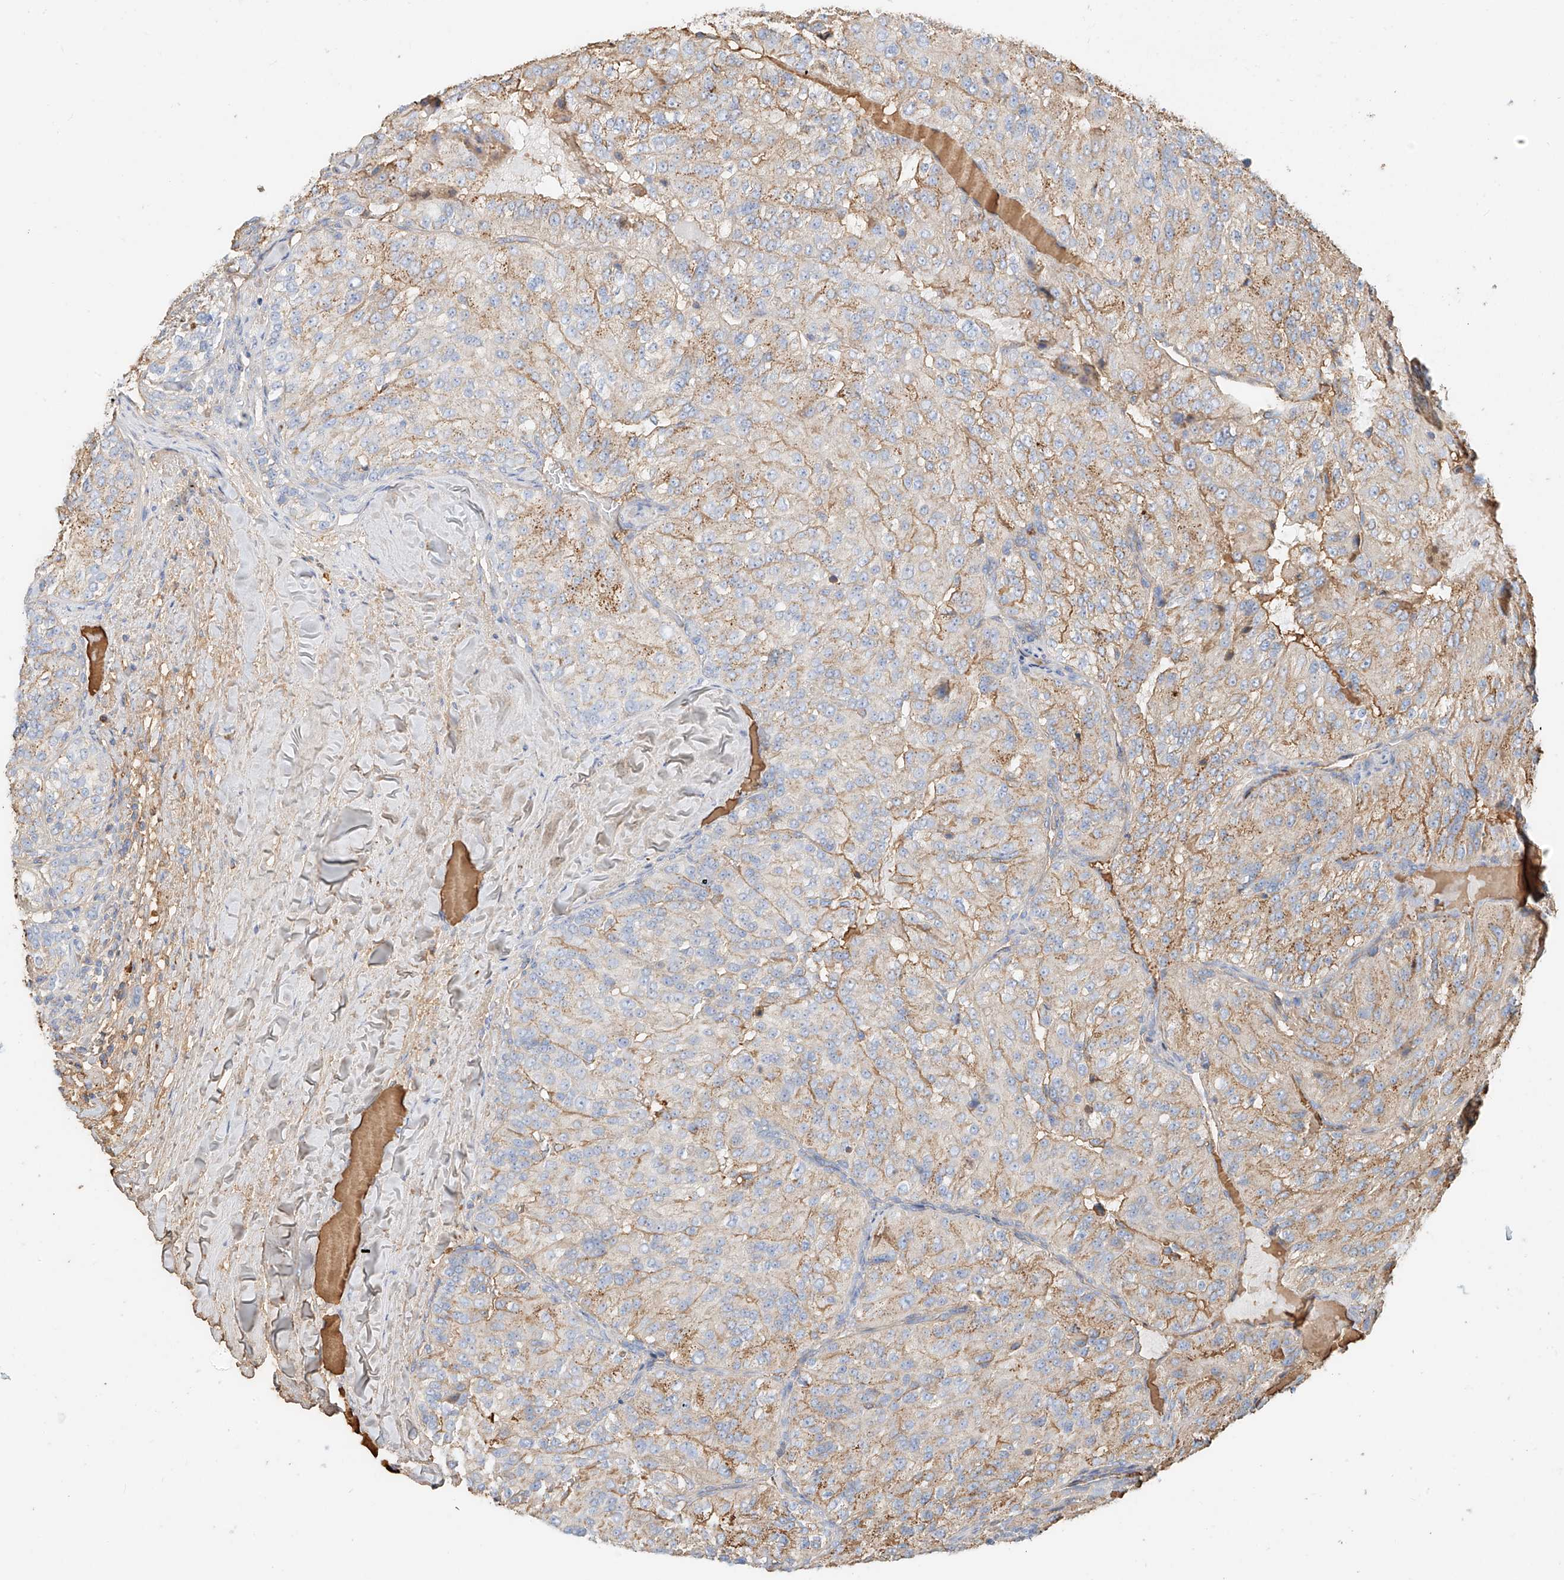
{"staining": {"intensity": "moderate", "quantity": "25%-75%", "location": "cytoplasmic/membranous"}, "tissue": "renal cancer", "cell_type": "Tumor cells", "image_type": "cancer", "snomed": [{"axis": "morphology", "description": "Adenocarcinoma, NOS"}, {"axis": "topography", "description": "Kidney"}], "caption": "A photomicrograph showing moderate cytoplasmic/membranous staining in about 25%-75% of tumor cells in adenocarcinoma (renal), as visualized by brown immunohistochemical staining.", "gene": "ZFP30", "patient": {"sex": "female", "age": 63}}